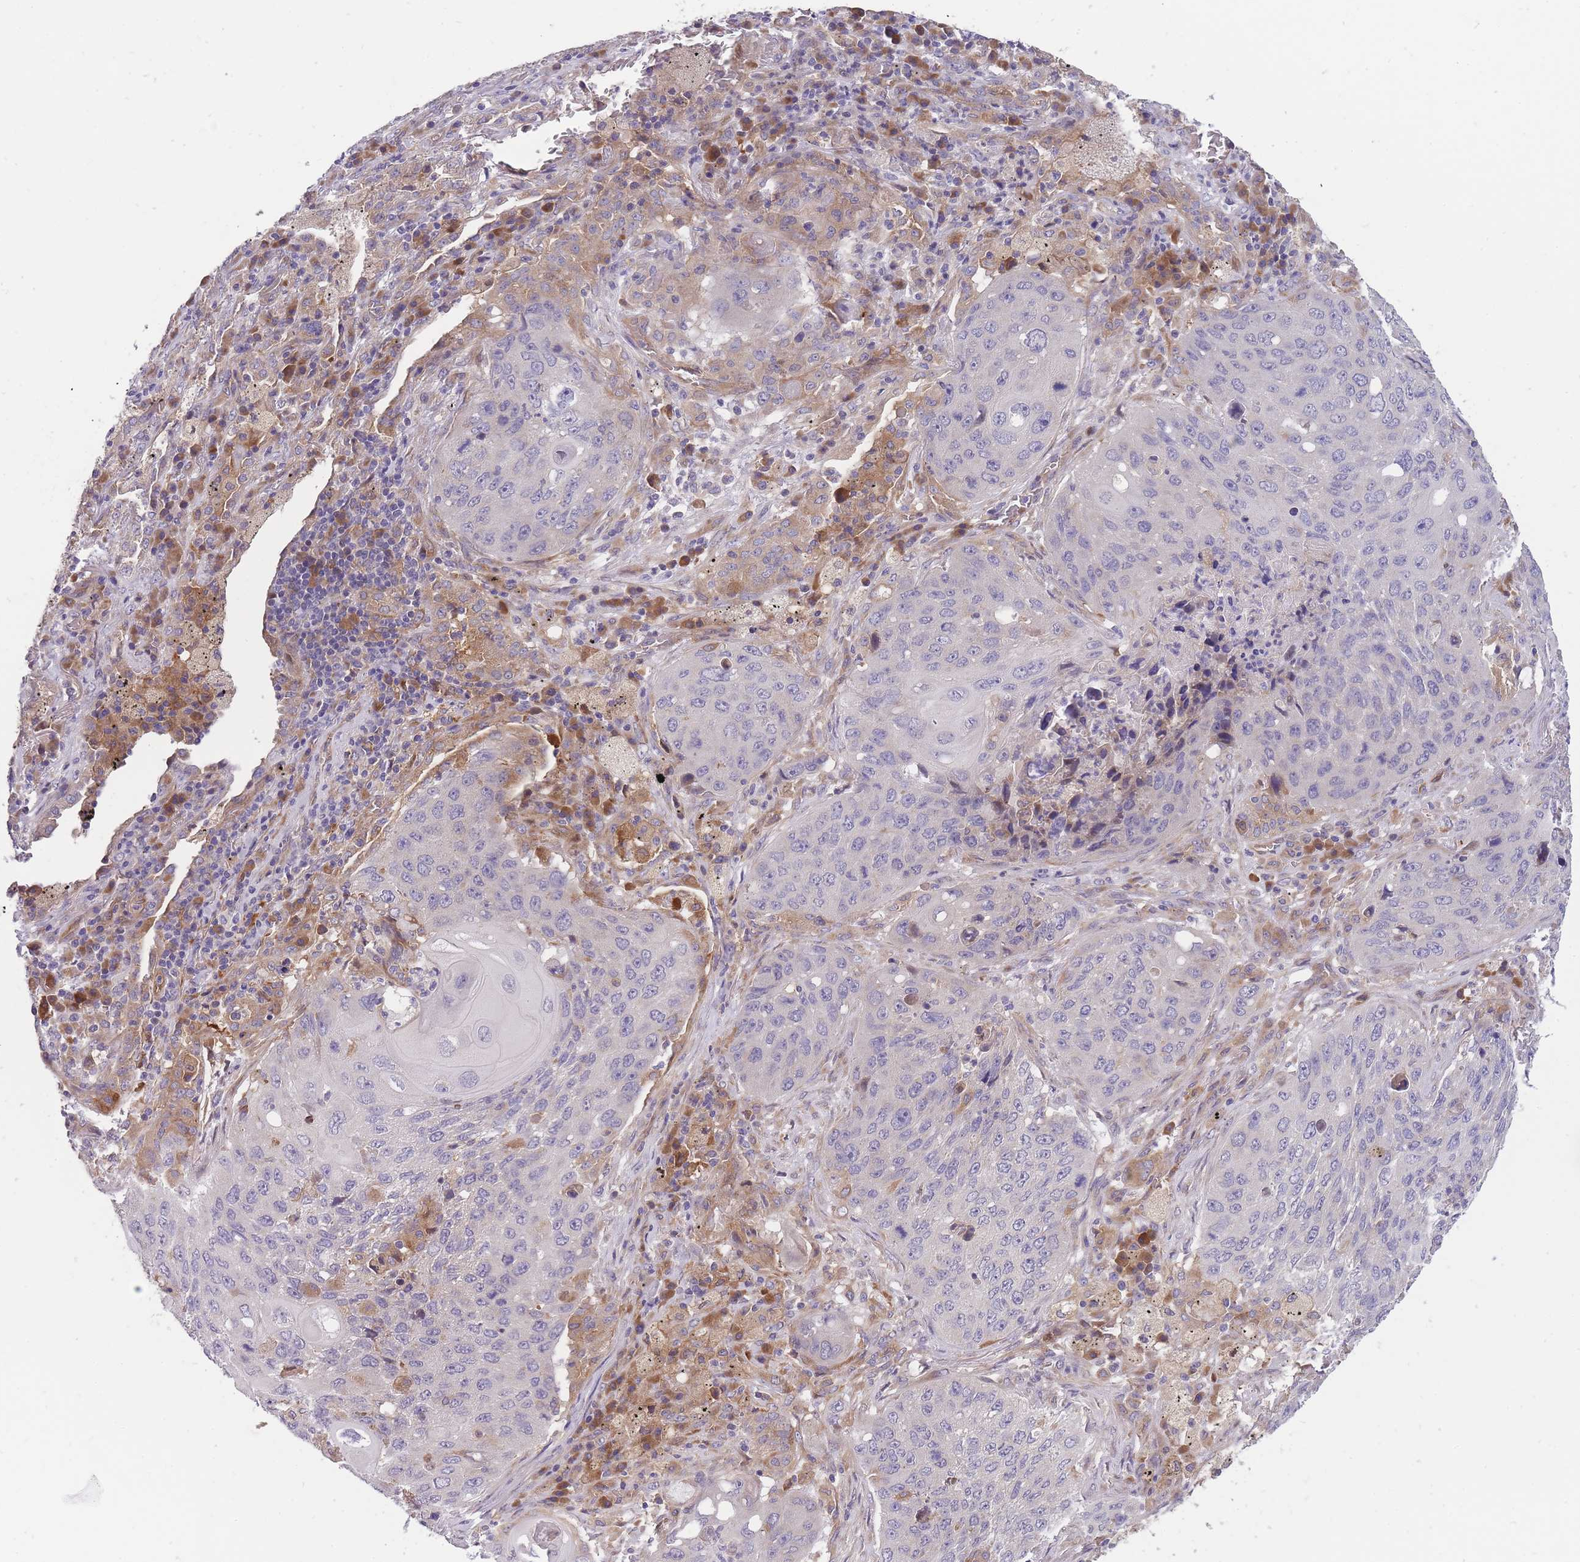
{"staining": {"intensity": "weak", "quantity": "<25%", "location": "cytoplasmic/membranous"}, "tissue": "lung cancer", "cell_type": "Tumor cells", "image_type": "cancer", "snomed": [{"axis": "morphology", "description": "Squamous cell carcinoma, NOS"}, {"axis": "topography", "description": "Lung"}], "caption": "Immunohistochemical staining of lung squamous cell carcinoma exhibits no significant staining in tumor cells.", "gene": "CRYGN", "patient": {"sex": "female", "age": 63}}